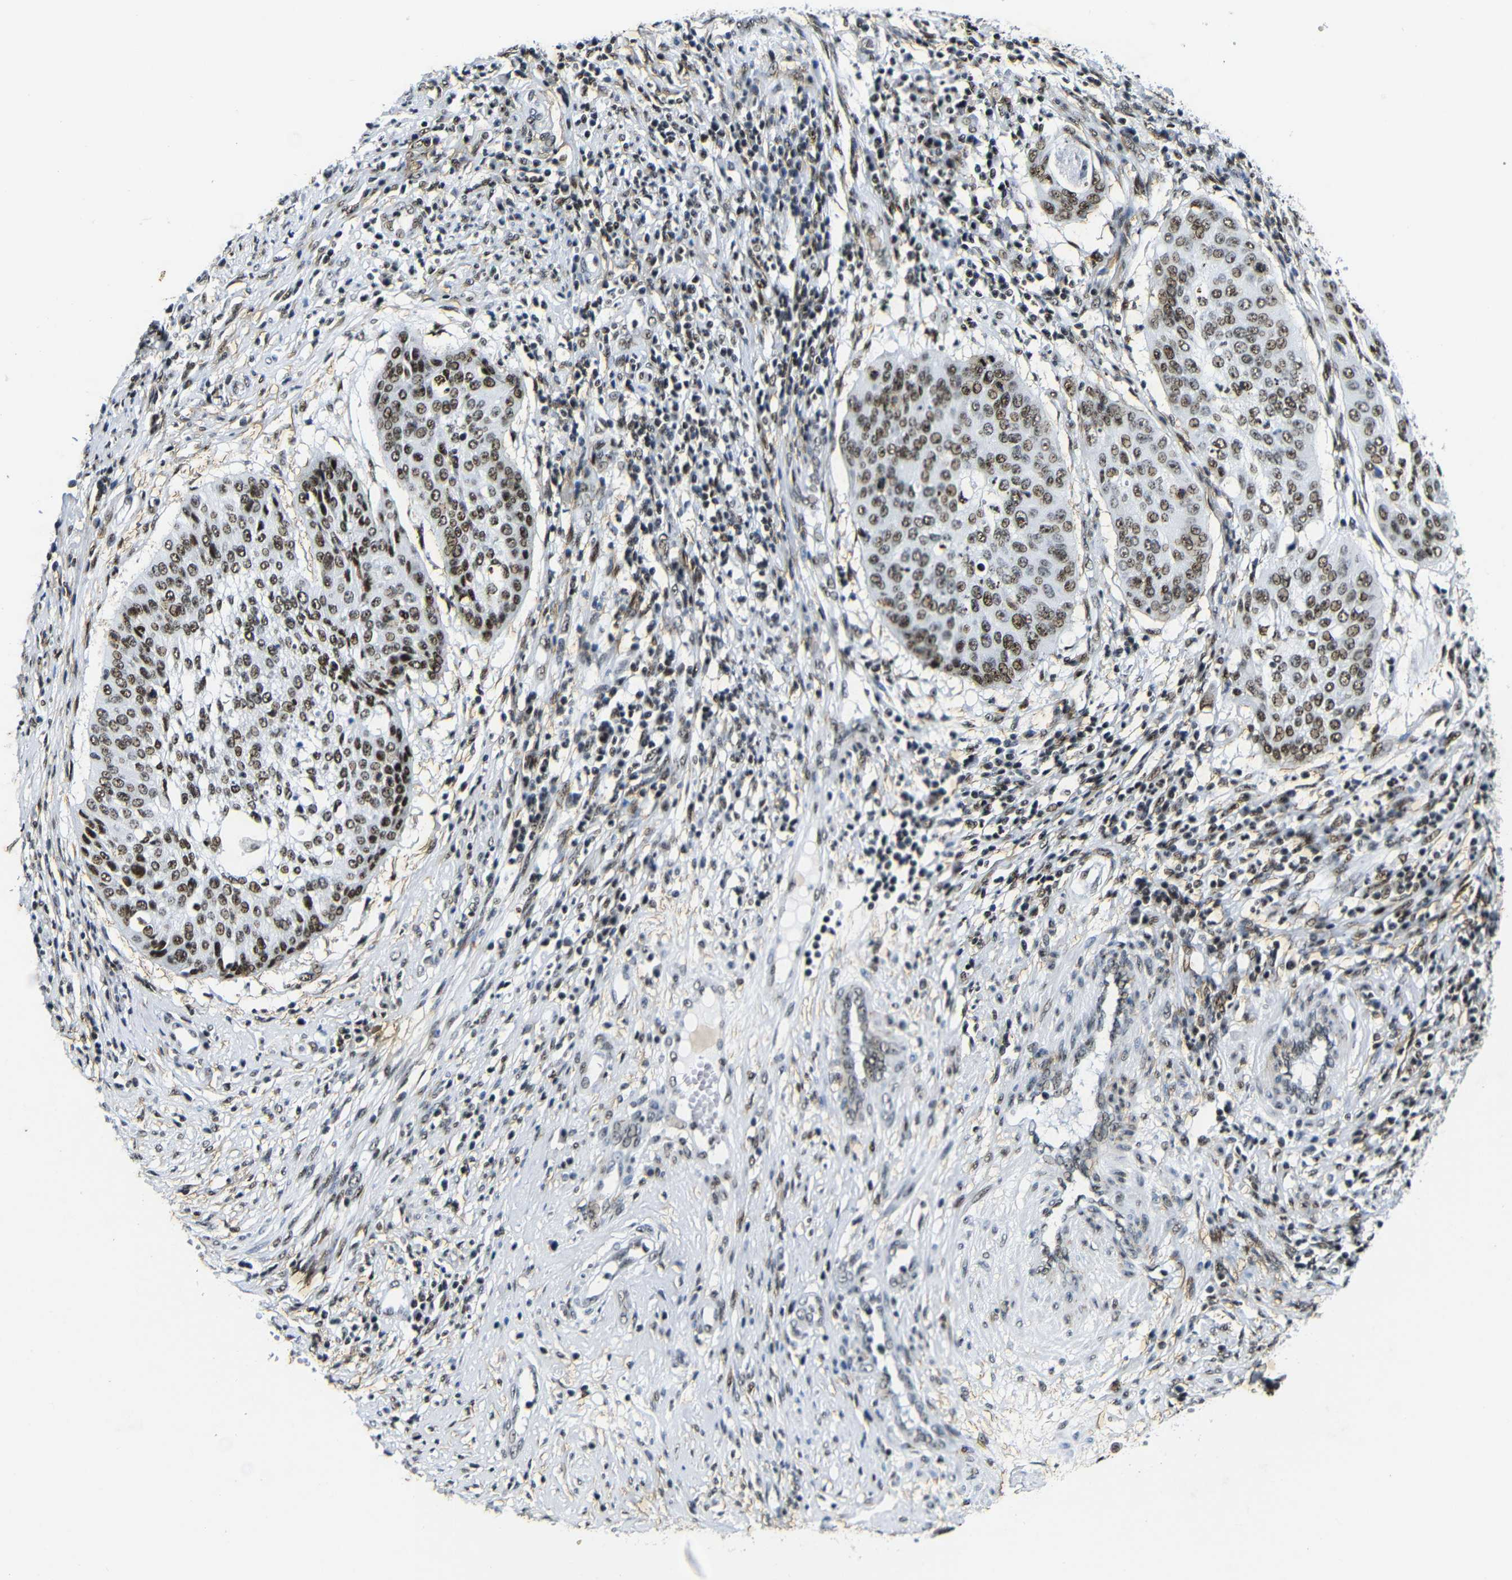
{"staining": {"intensity": "moderate", "quantity": ">75%", "location": "nuclear"}, "tissue": "cervical cancer", "cell_type": "Tumor cells", "image_type": "cancer", "snomed": [{"axis": "morphology", "description": "Normal tissue, NOS"}, {"axis": "morphology", "description": "Squamous cell carcinoma, NOS"}, {"axis": "topography", "description": "Cervix"}], "caption": "The photomicrograph shows immunohistochemical staining of squamous cell carcinoma (cervical). There is moderate nuclear expression is seen in about >75% of tumor cells.", "gene": "SRSF1", "patient": {"sex": "female", "age": 39}}